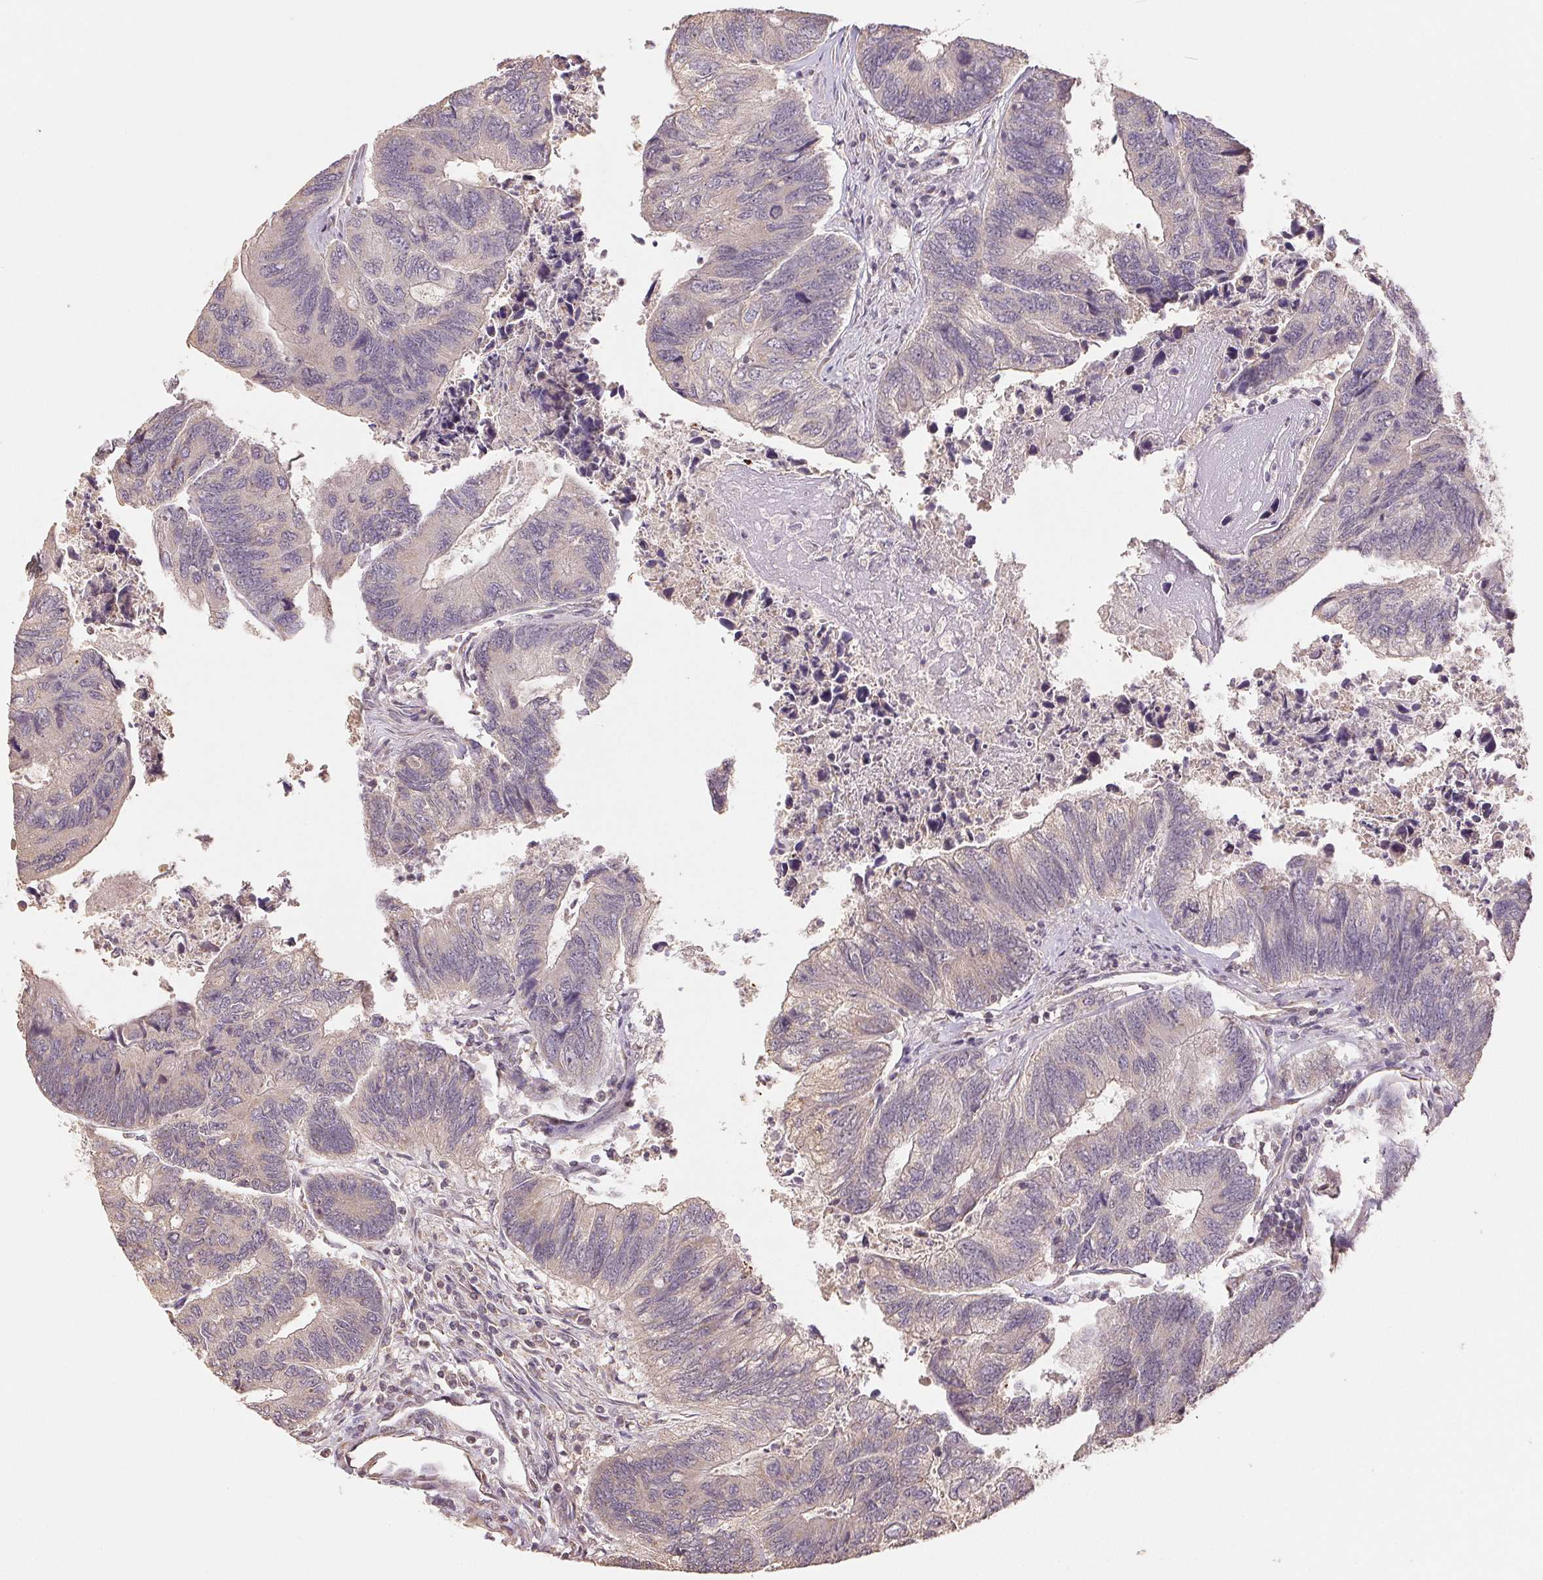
{"staining": {"intensity": "negative", "quantity": "none", "location": "none"}, "tissue": "colorectal cancer", "cell_type": "Tumor cells", "image_type": "cancer", "snomed": [{"axis": "morphology", "description": "Adenocarcinoma, NOS"}, {"axis": "topography", "description": "Colon"}], "caption": "Immunohistochemistry of human adenocarcinoma (colorectal) reveals no expression in tumor cells.", "gene": "COX14", "patient": {"sex": "female", "age": 67}}